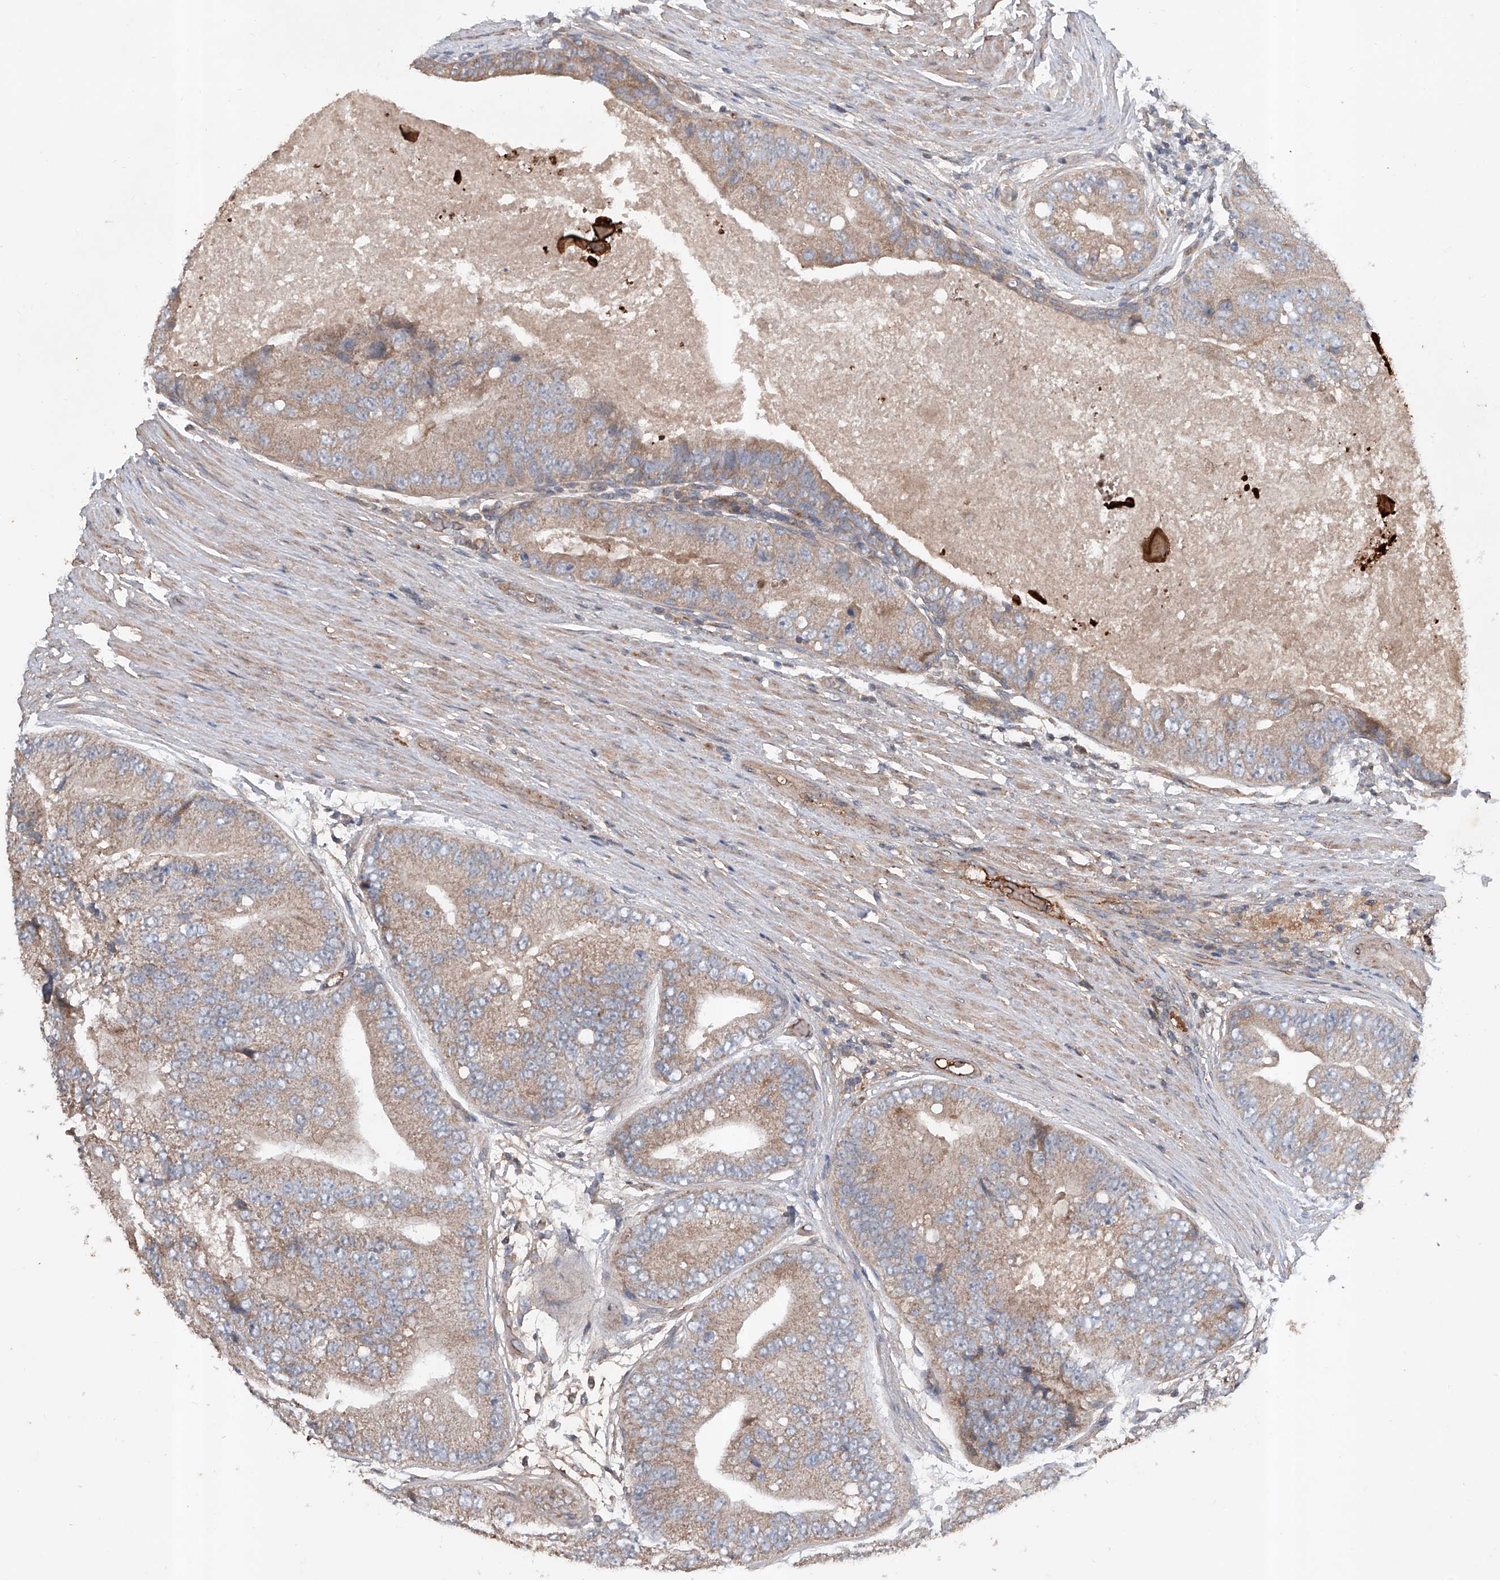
{"staining": {"intensity": "weak", "quantity": ">75%", "location": "cytoplasmic/membranous"}, "tissue": "prostate cancer", "cell_type": "Tumor cells", "image_type": "cancer", "snomed": [{"axis": "morphology", "description": "Adenocarcinoma, High grade"}, {"axis": "topography", "description": "Prostate"}], "caption": "Immunohistochemical staining of human prostate cancer (adenocarcinoma (high-grade)) reveals low levels of weak cytoplasmic/membranous positivity in about >75% of tumor cells.", "gene": "ADAM23", "patient": {"sex": "male", "age": 70}}